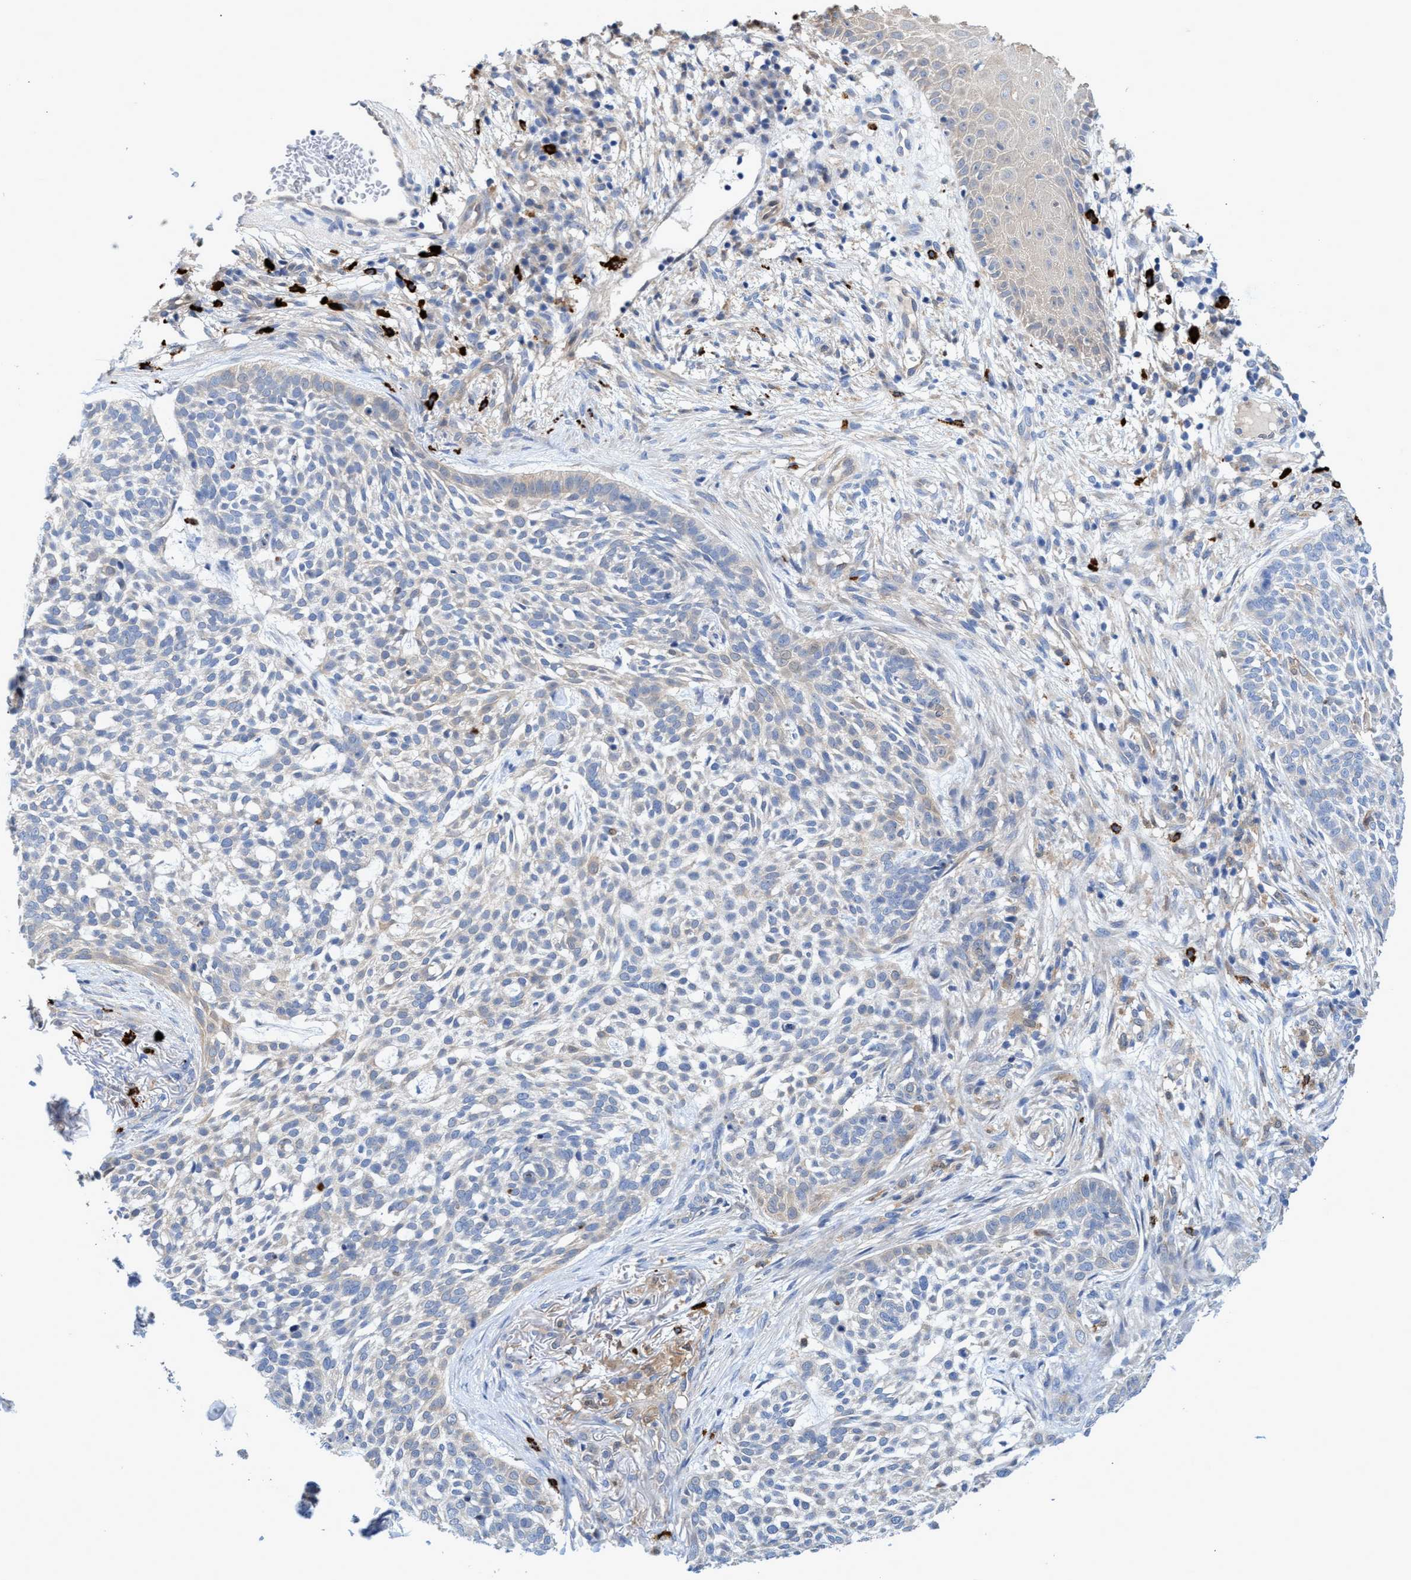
{"staining": {"intensity": "negative", "quantity": "none", "location": "none"}, "tissue": "skin cancer", "cell_type": "Tumor cells", "image_type": "cancer", "snomed": [{"axis": "morphology", "description": "Basal cell carcinoma"}, {"axis": "topography", "description": "Skin"}], "caption": "High magnification brightfield microscopy of skin cancer stained with DAB (3,3'-diaminobenzidine) (brown) and counterstained with hematoxylin (blue): tumor cells show no significant positivity.", "gene": "PNPO", "patient": {"sex": "female", "age": 64}}